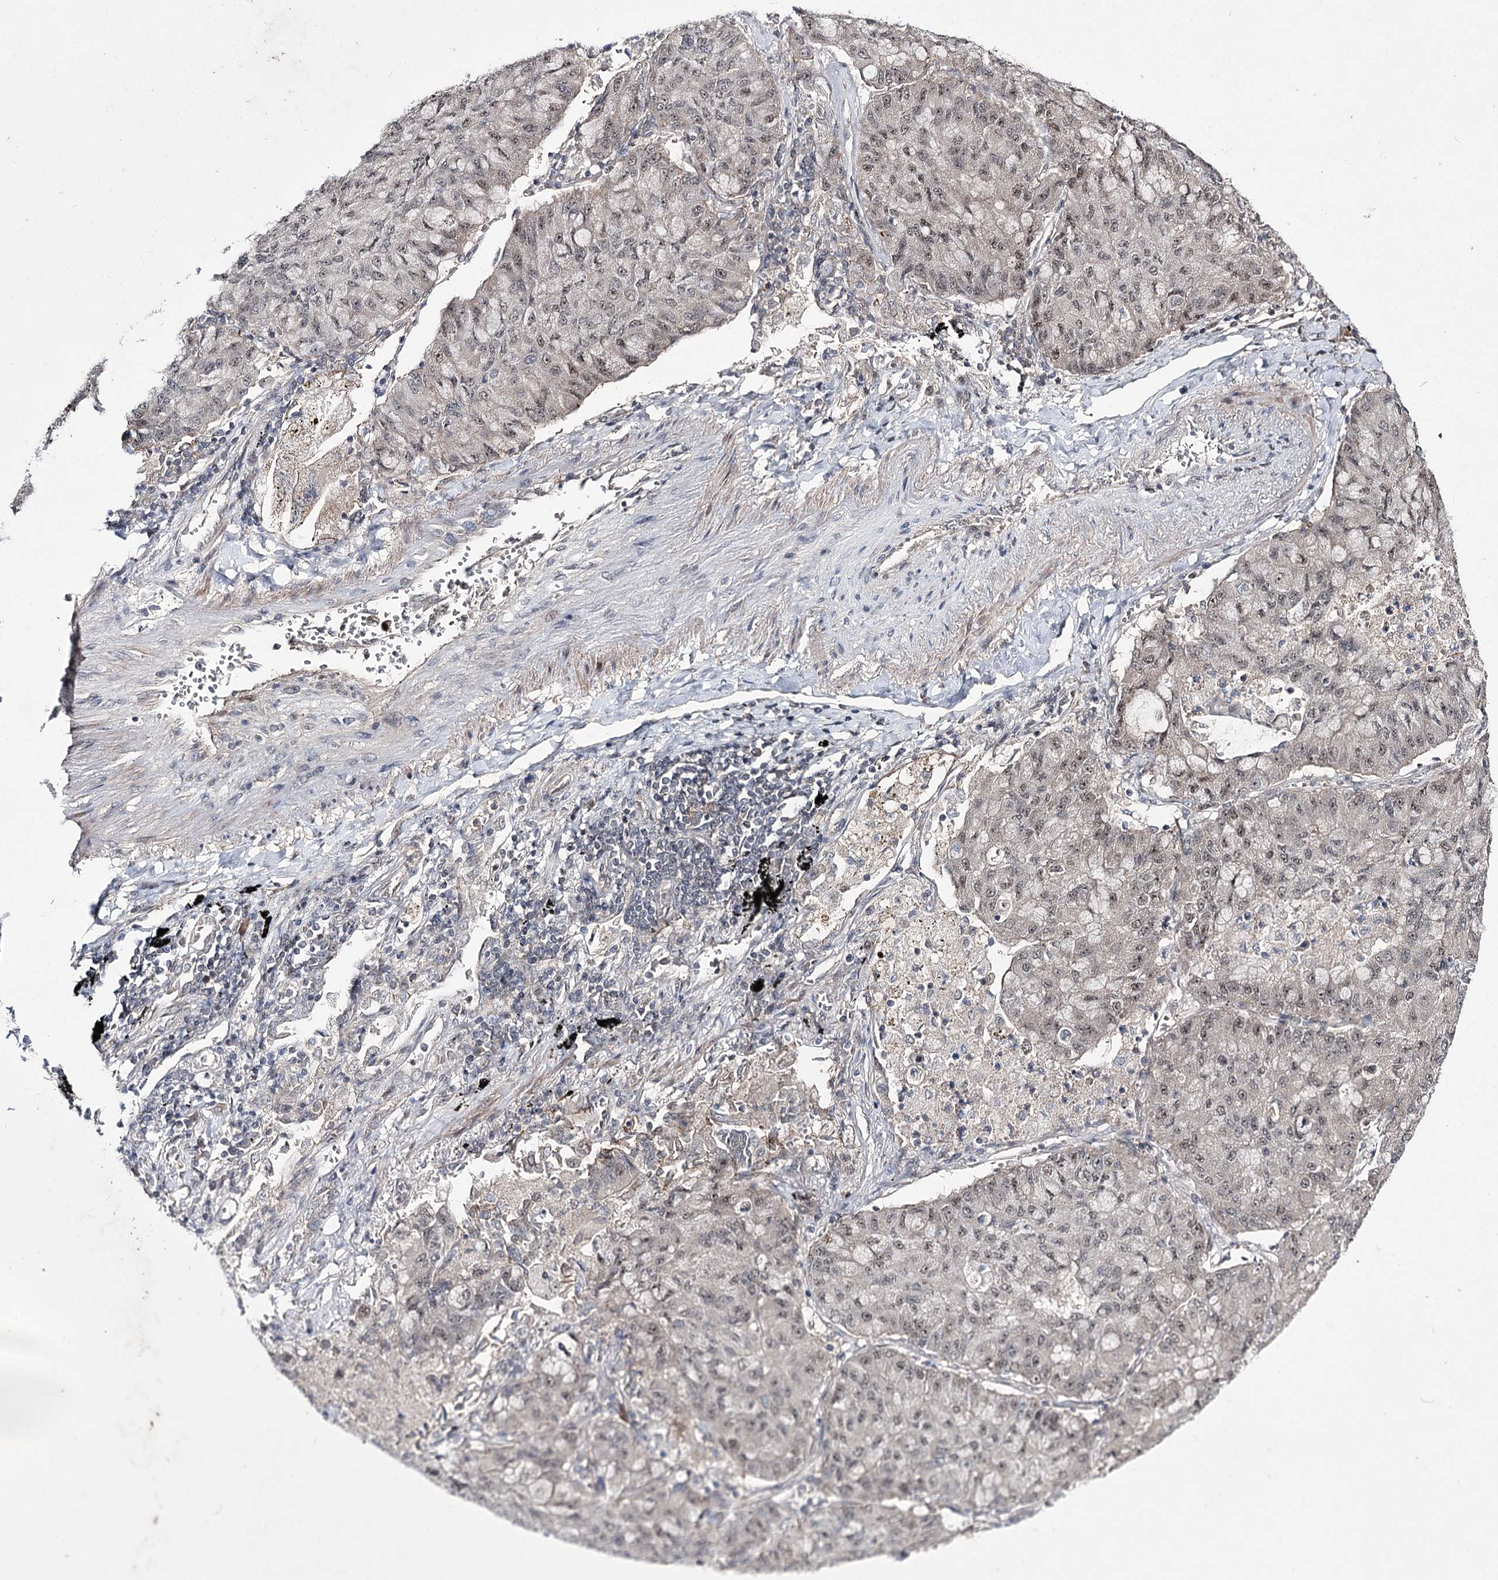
{"staining": {"intensity": "weak", "quantity": "25%-75%", "location": "nuclear"}, "tissue": "lung cancer", "cell_type": "Tumor cells", "image_type": "cancer", "snomed": [{"axis": "morphology", "description": "Squamous cell carcinoma, NOS"}, {"axis": "topography", "description": "Lung"}], "caption": "Immunohistochemistry image of human squamous cell carcinoma (lung) stained for a protein (brown), which demonstrates low levels of weak nuclear positivity in approximately 25%-75% of tumor cells.", "gene": "HOXC11", "patient": {"sex": "male", "age": 74}}